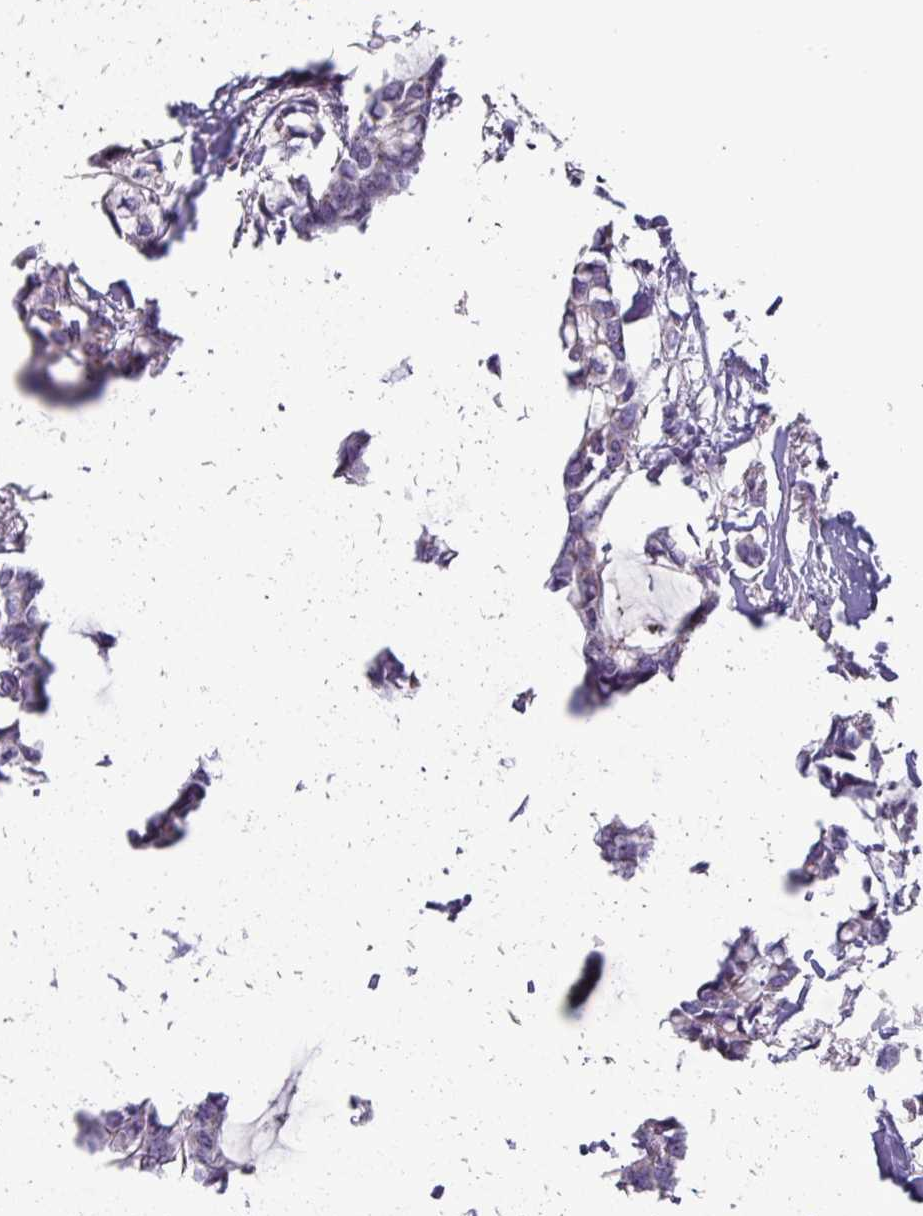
{"staining": {"intensity": "negative", "quantity": "none", "location": "none"}, "tissue": "breast cancer", "cell_type": "Tumor cells", "image_type": "cancer", "snomed": [{"axis": "morphology", "description": "Duct carcinoma"}, {"axis": "topography", "description": "Breast"}], "caption": "This histopathology image is of invasive ductal carcinoma (breast) stained with IHC to label a protein in brown with the nuclei are counter-stained blue. There is no positivity in tumor cells.", "gene": "MT-ND4", "patient": {"sex": "female", "age": 73}}